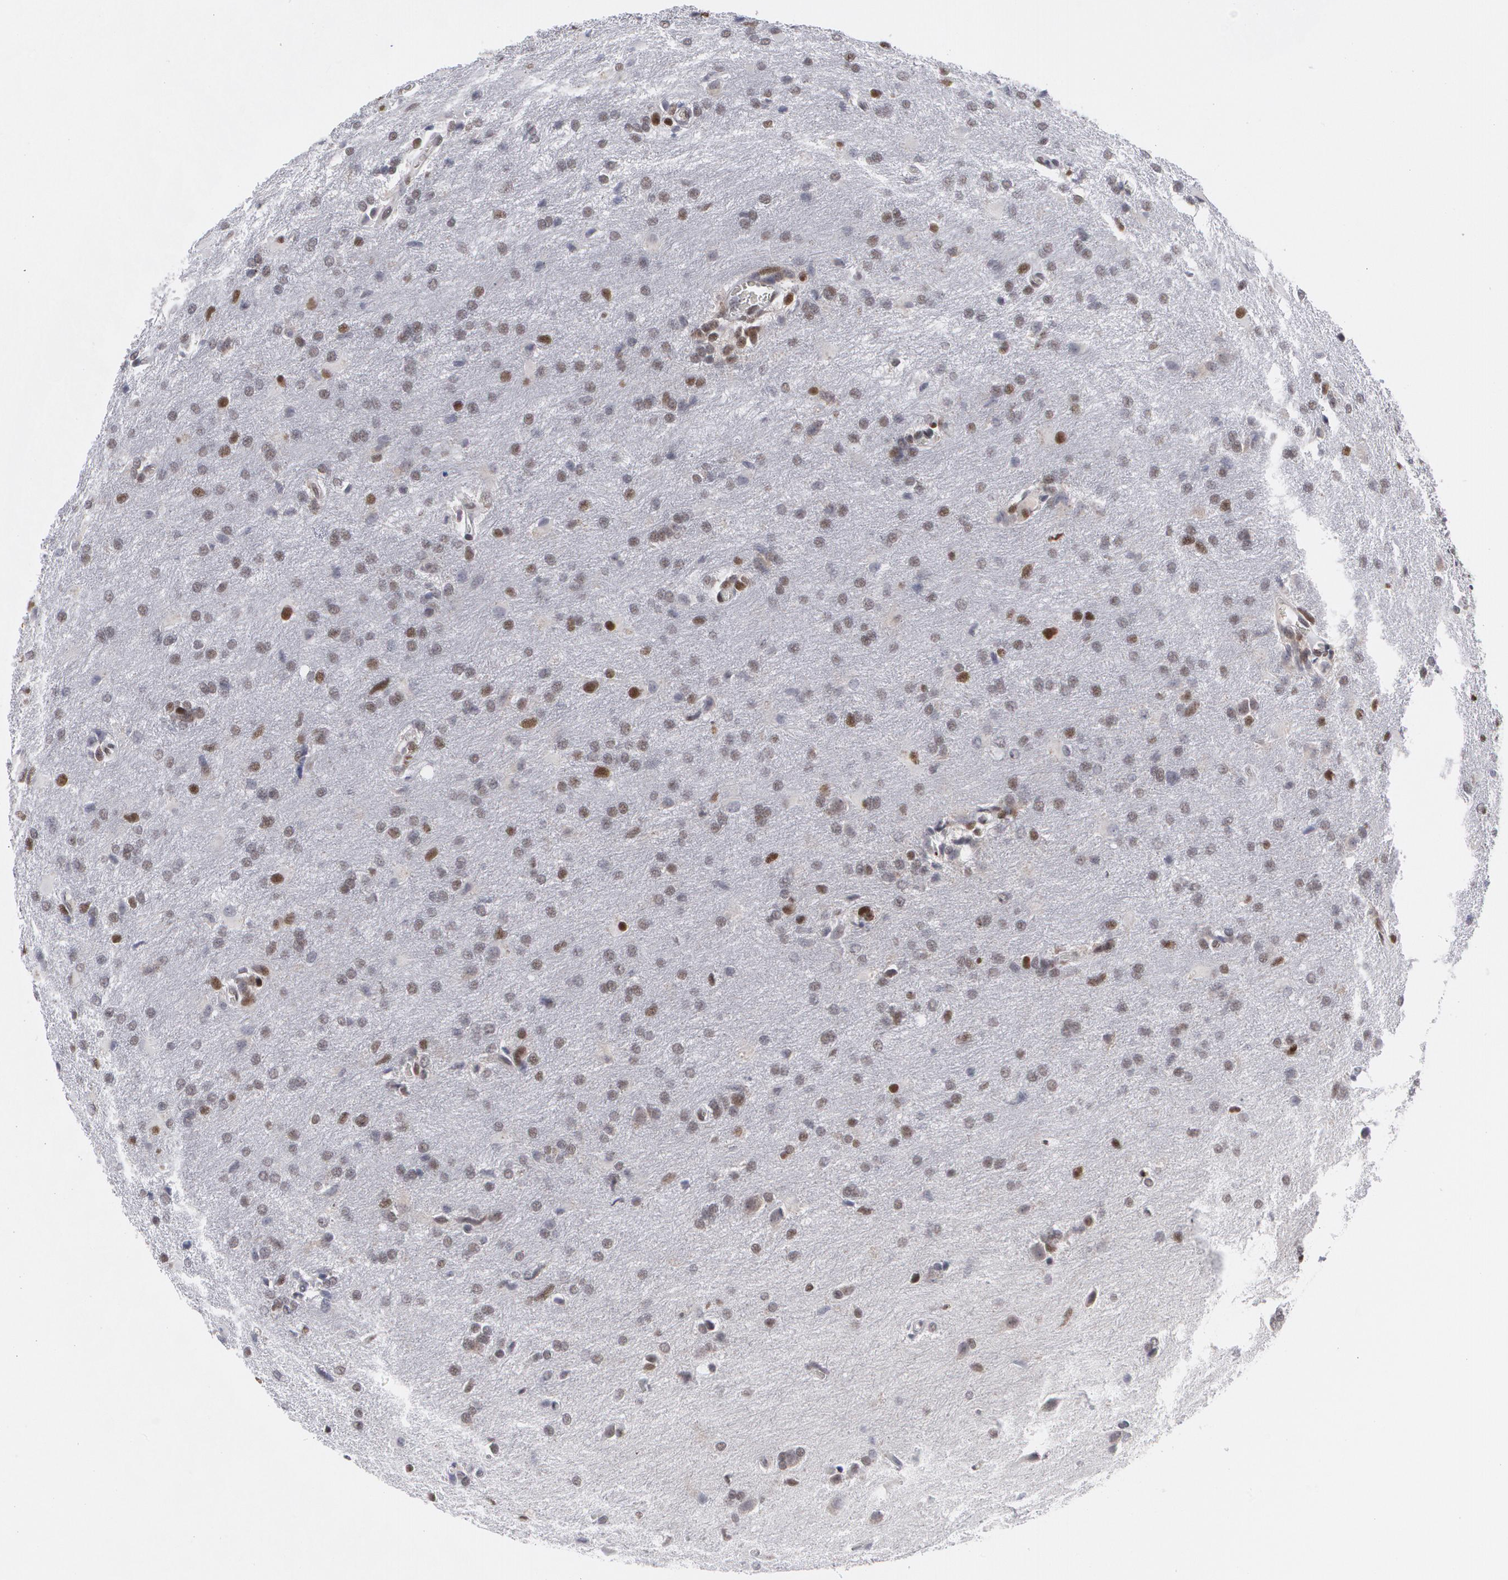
{"staining": {"intensity": "moderate", "quantity": "<25%", "location": "nuclear"}, "tissue": "glioma", "cell_type": "Tumor cells", "image_type": "cancer", "snomed": [{"axis": "morphology", "description": "Glioma, malignant, High grade"}, {"axis": "topography", "description": "Brain"}], "caption": "Immunohistochemical staining of human malignant glioma (high-grade) demonstrates moderate nuclear protein expression in about <25% of tumor cells.", "gene": "MCL1", "patient": {"sex": "male", "age": 68}}